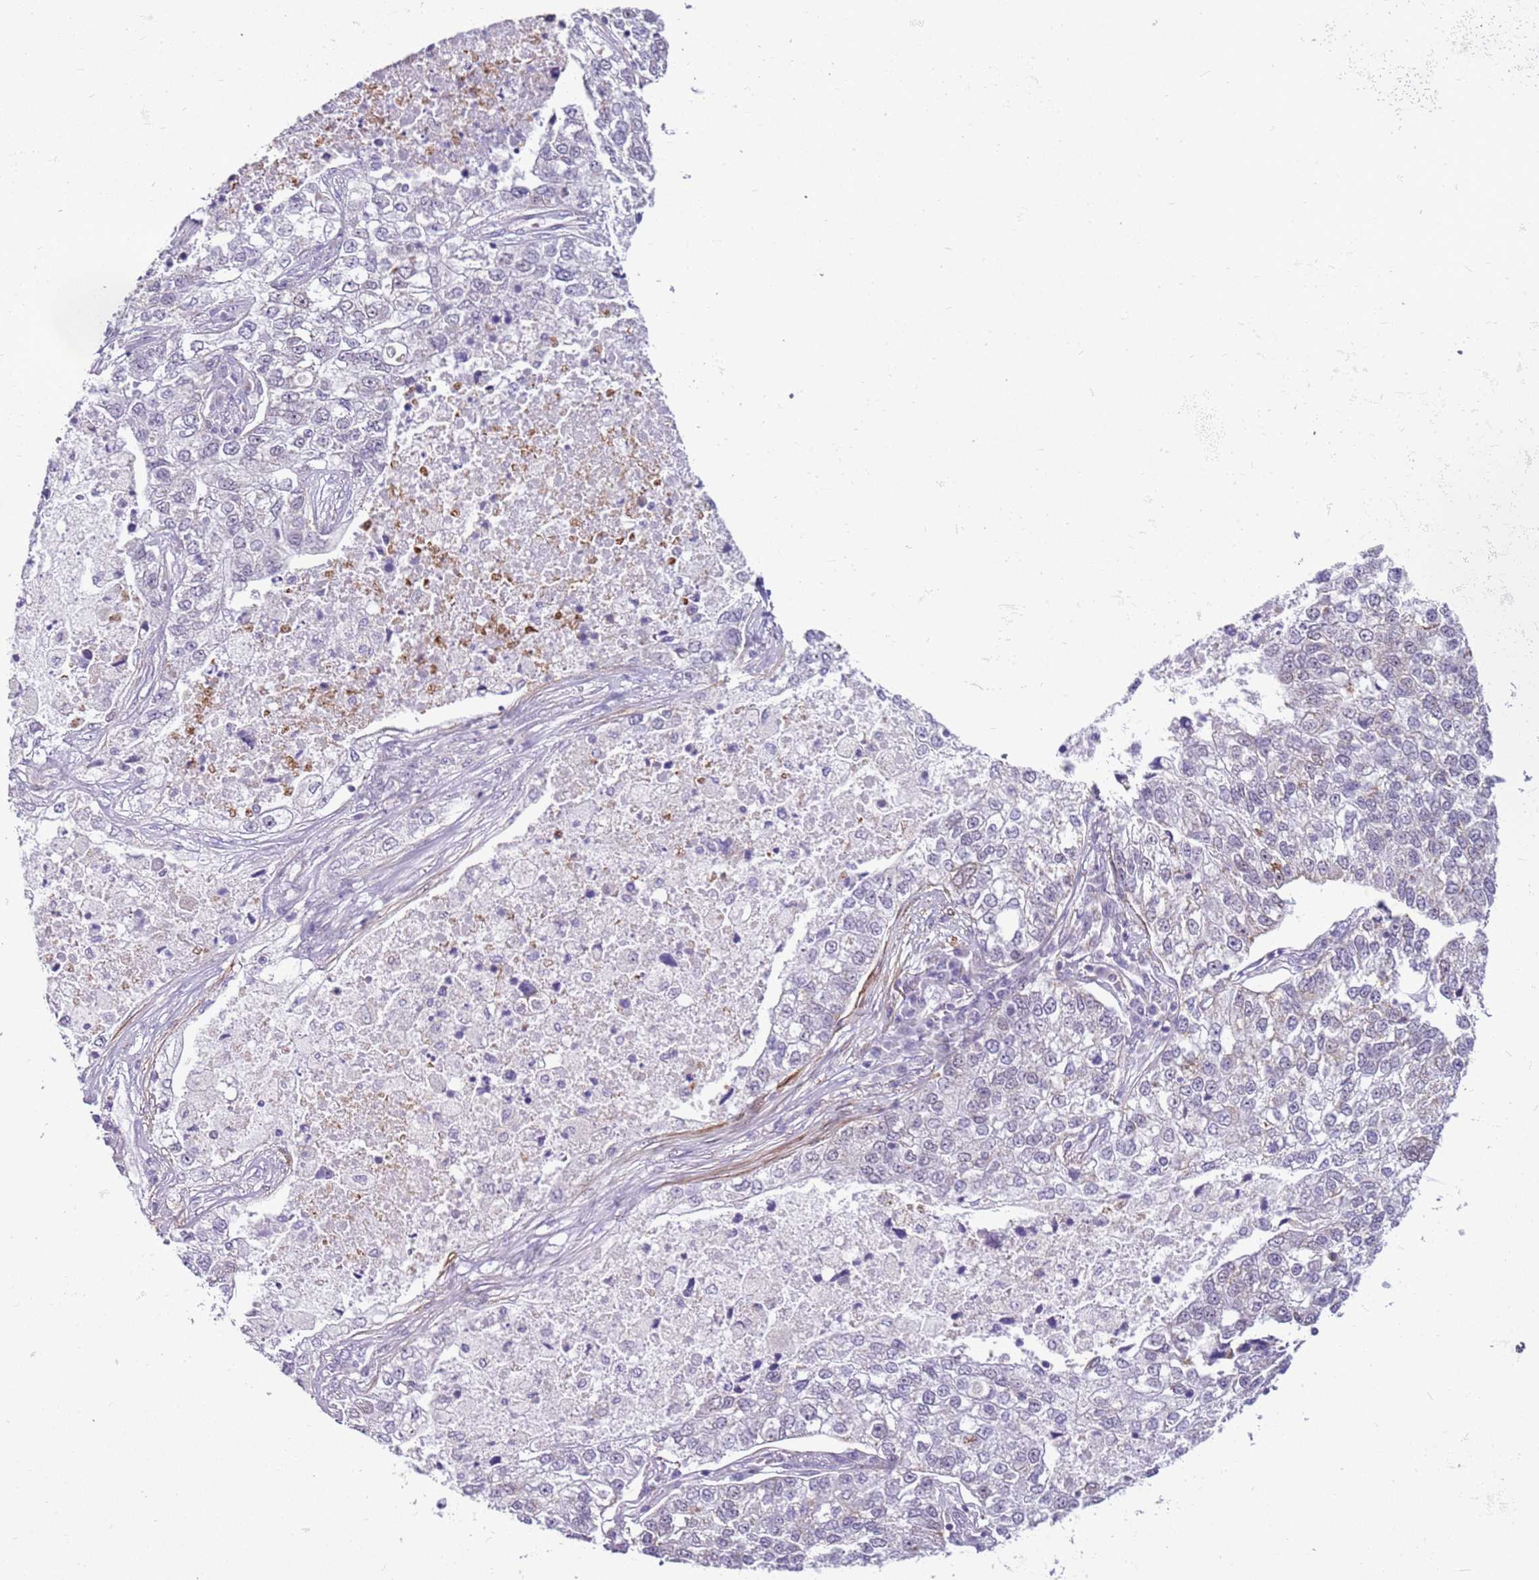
{"staining": {"intensity": "negative", "quantity": "none", "location": "none"}, "tissue": "lung cancer", "cell_type": "Tumor cells", "image_type": "cancer", "snomed": [{"axis": "morphology", "description": "Adenocarcinoma, NOS"}, {"axis": "topography", "description": "Lung"}], "caption": "Immunohistochemistry of adenocarcinoma (lung) displays no staining in tumor cells.", "gene": "SMIM4", "patient": {"sex": "male", "age": 49}}